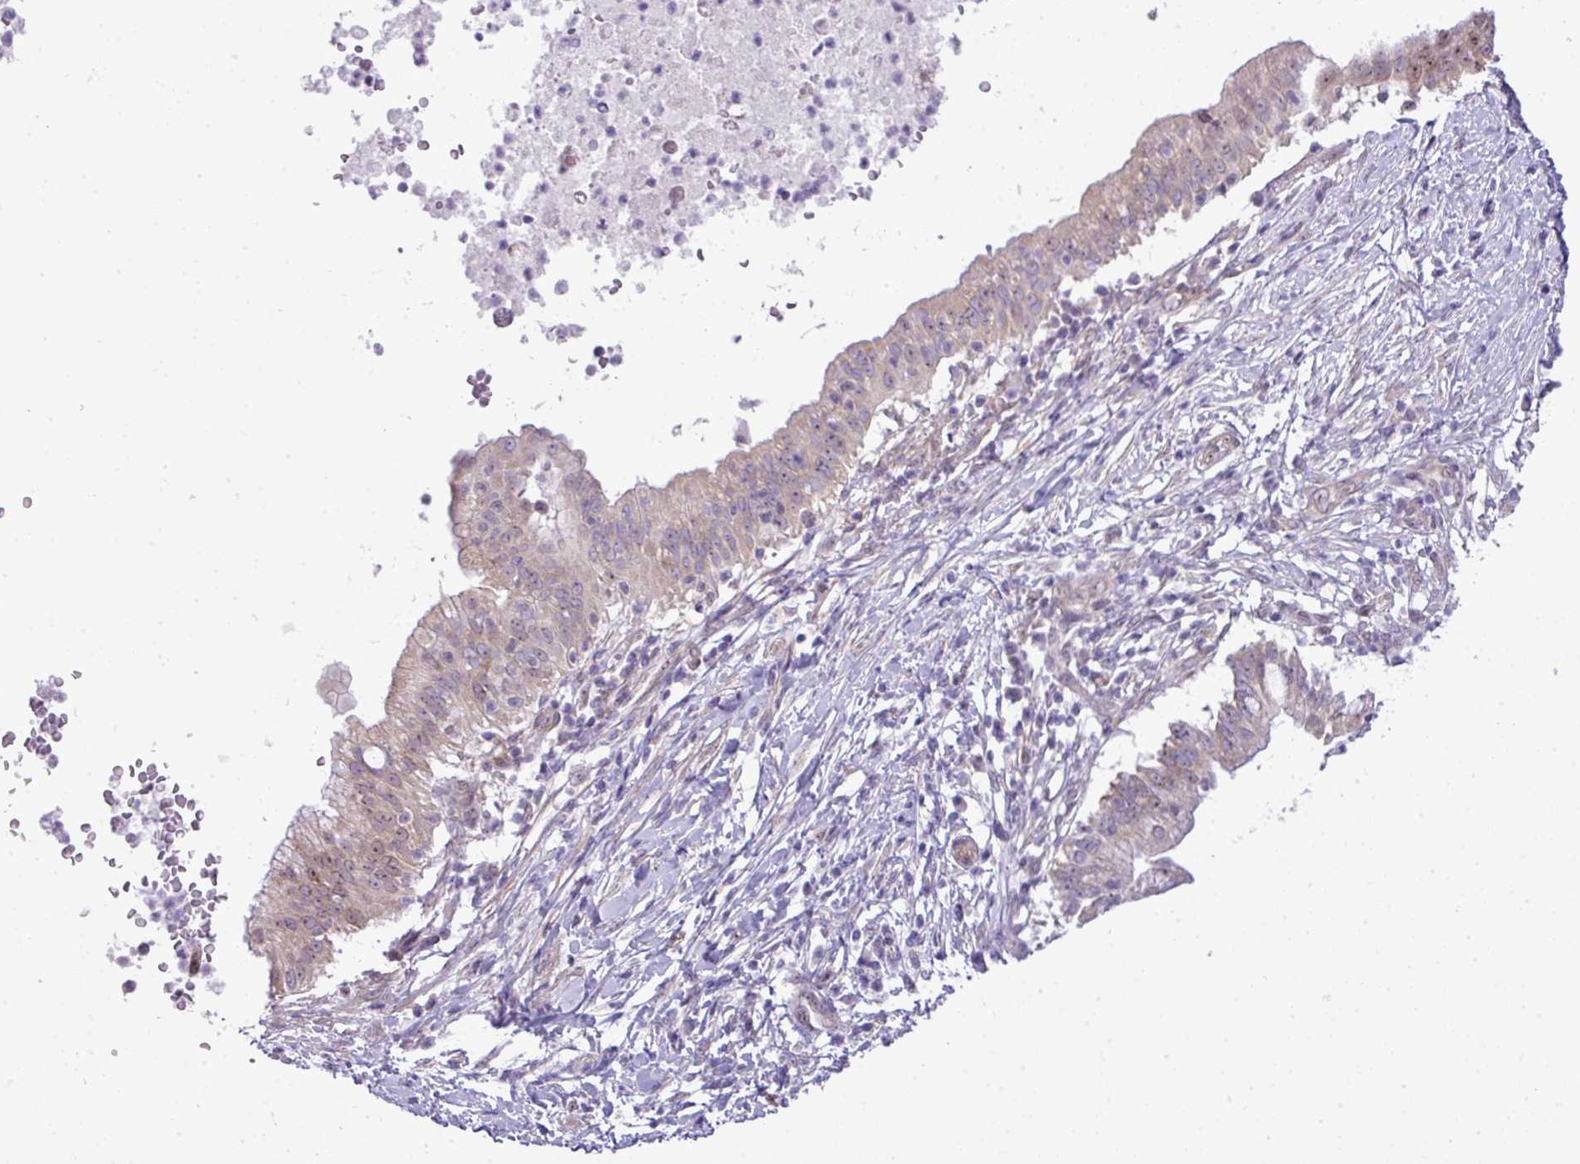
{"staining": {"intensity": "weak", "quantity": ">75%", "location": "cytoplasmic/membranous,nuclear"}, "tissue": "pancreatic cancer", "cell_type": "Tumor cells", "image_type": "cancer", "snomed": [{"axis": "morphology", "description": "Adenocarcinoma, NOS"}, {"axis": "topography", "description": "Pancreas"}], "caption": "Immunohistochemistry of human pancreatic adenocarcinoma demonstrates low levels of weak cytoplasmic/membranous and nuclear staining in about >75% of tumor cells.", "gene": "MAK16", "patient": {"sex": "male", "age": 68}}